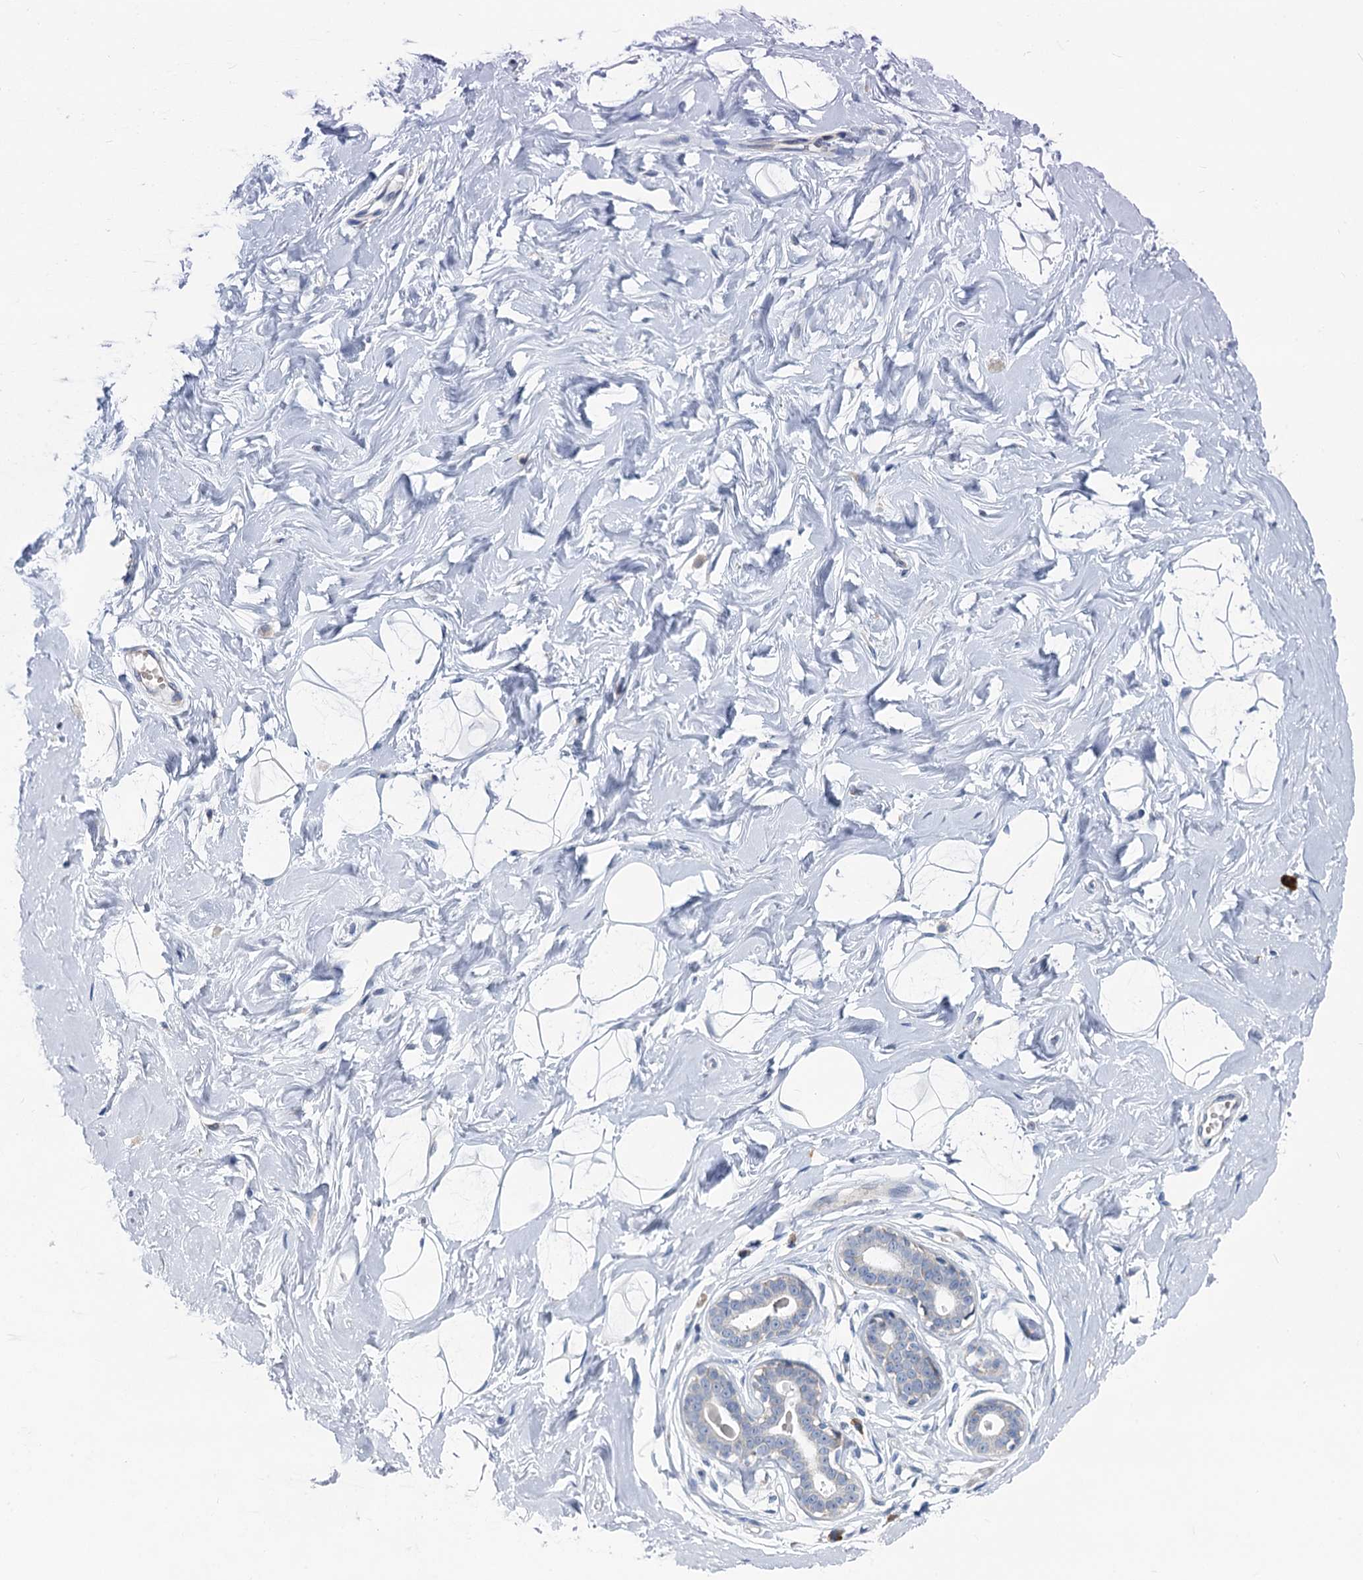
{"staining": {"intensity": "negative", "quantity": "none", "location": "none"}, "tissue": "breast", "cell_type": "Adipocytes", "image_type": "normal", "snomed": [{"axis": "morphology", "description": "Normal tissue, NOS"}, {"axis": "morphology", "description": "Adenoma, NOS"}, {"axis": "topography", "description": "Breast"}], "caption": "DAB immunohistochemical staining of unremarkable breast displays no significant positivity in adipocytes. The staining was performed using DAB to visualize the protein expression in brown, while the nuclei were stained in blue with hematoxylin (Magnification: 20x).", "gene": "PRSS35", "patient": {"sex": "female", "age": 23}}